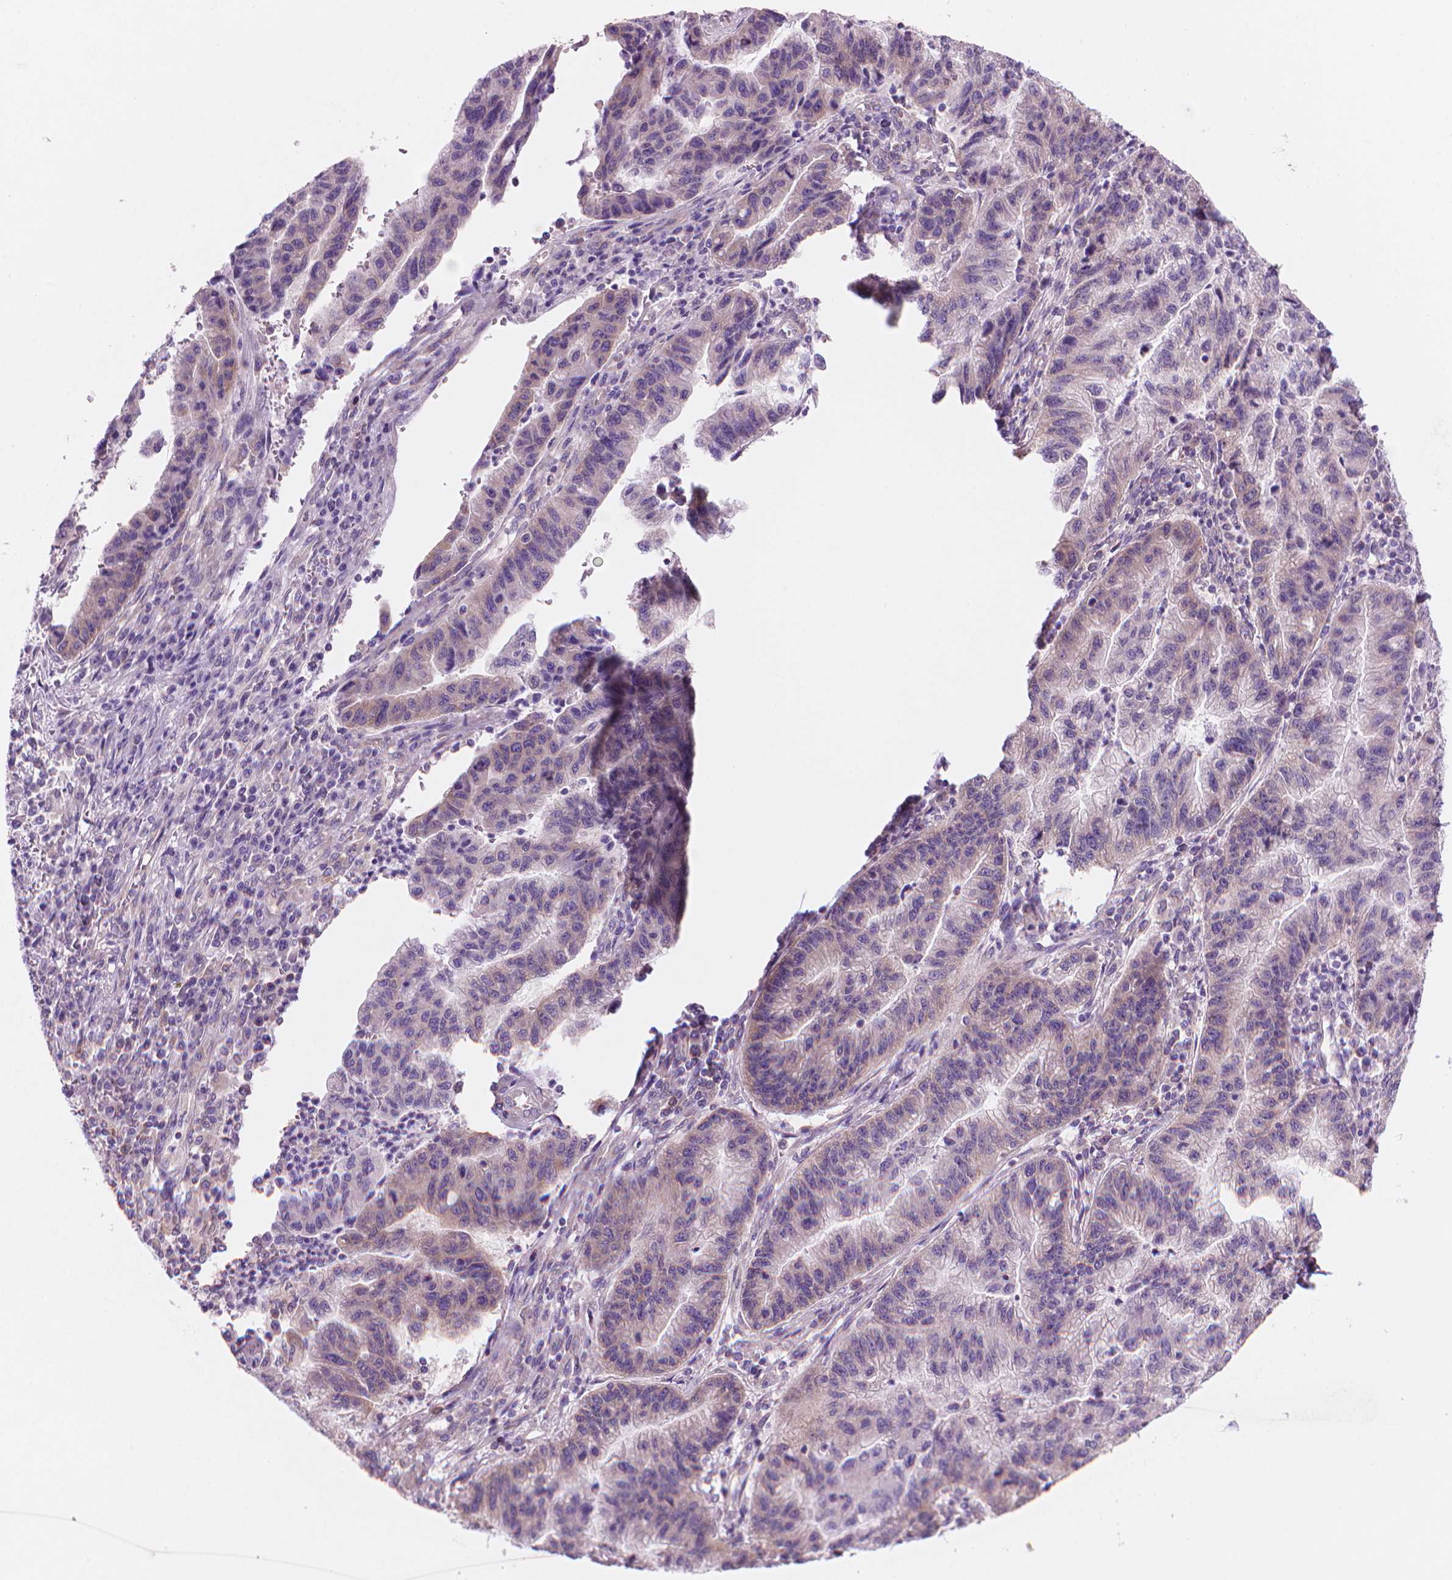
{"staining": {"intensity": "weak", "quantity": "<25%", "location": "cytoplasmic/membranous"}, "tissue": "stomach cancer", "cell_type": "Tumor cells", "image_type": "cancer", "snomed": [{"axis": "morphology", "description": "Adenocarcinoma, NOS"}, {"axis": "topography", "description": "Stomach"}], "caption": "A photomicrograph of adenocarcinoma (stomach) stained for a protein exhibits no brown staining in tumor cells.", "gene": "ENSG00000187186", "patient": {"sex": "male", "age": 83}}